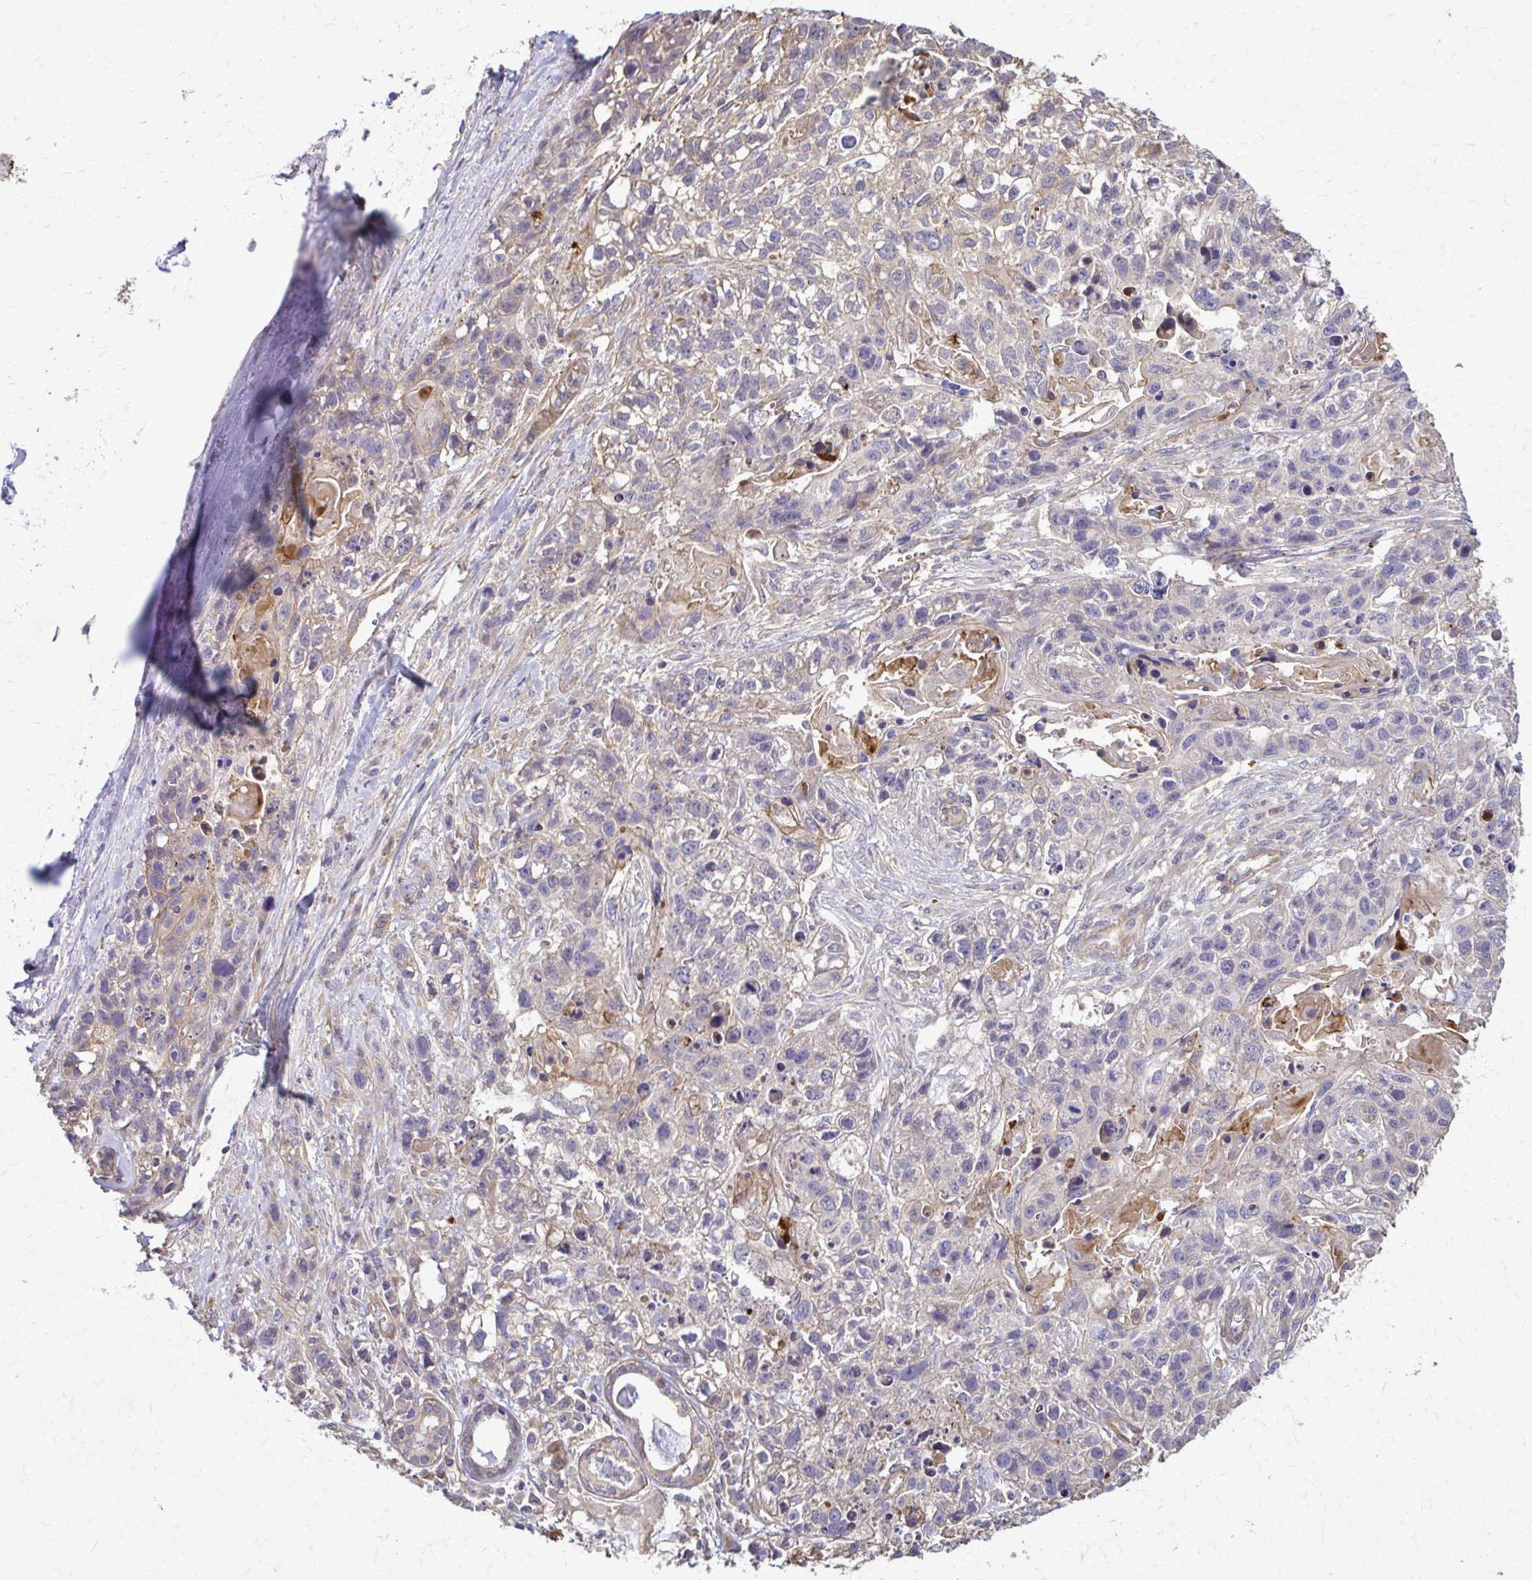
{"staining": {"intensity": "negative", "quantity": "none", "location": "none"}, "tissue": "lung cancer", "cell_type": "Tumor cells", "image_type": "cancer", "snomed": [{"axis": "morphology", "description": "Squamous cell carcinoma, NOS"}, {"axis": "topography", "description": "Lung"}], "caption": "Immunohistochemistry (IHC) histopathology image of lung cancer stained for a protein (brown), which shows no staining in tumor cells.", "gene": "DSP", "patient": {"sex": "male", "age": 74}}